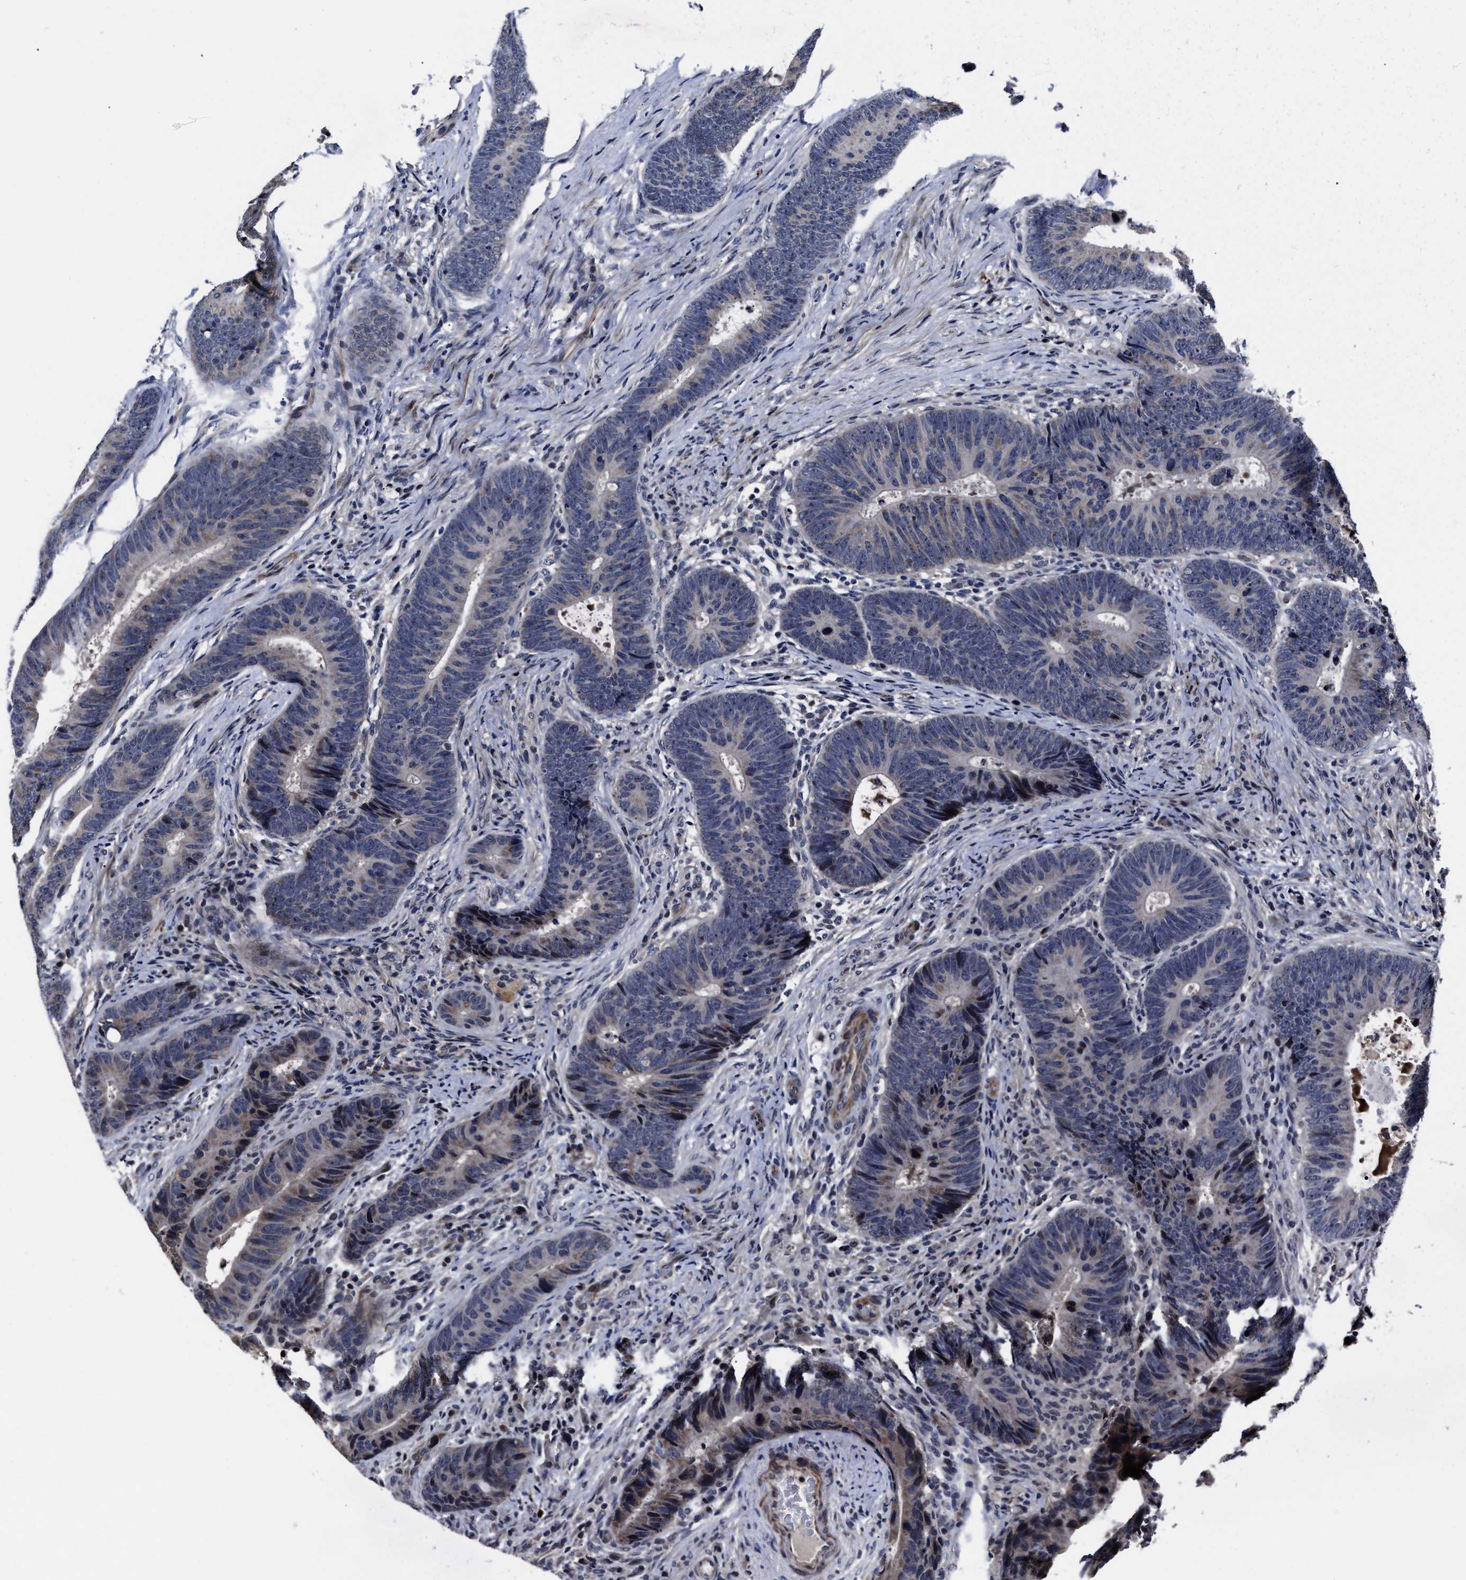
{"staining": {"intensity": "strong", "quantity": "<25%", "location": "nuclear"}, "tissue": "colorectal cancer", "cell_type": "Tumor cells", "image_type": "cancer", "snomed": [{"axis": "morphology", "description": "Adenocarcinoma, NOS"}, {"axis": "topography", "description": "Colon"}], "caption": "A brown stain shows strong nuclear positivity of a protein in colorectal adenocarcinoma tumor cells.", "gene": "RSBN1L", "patient": {"sex": "male", "age": 56}}